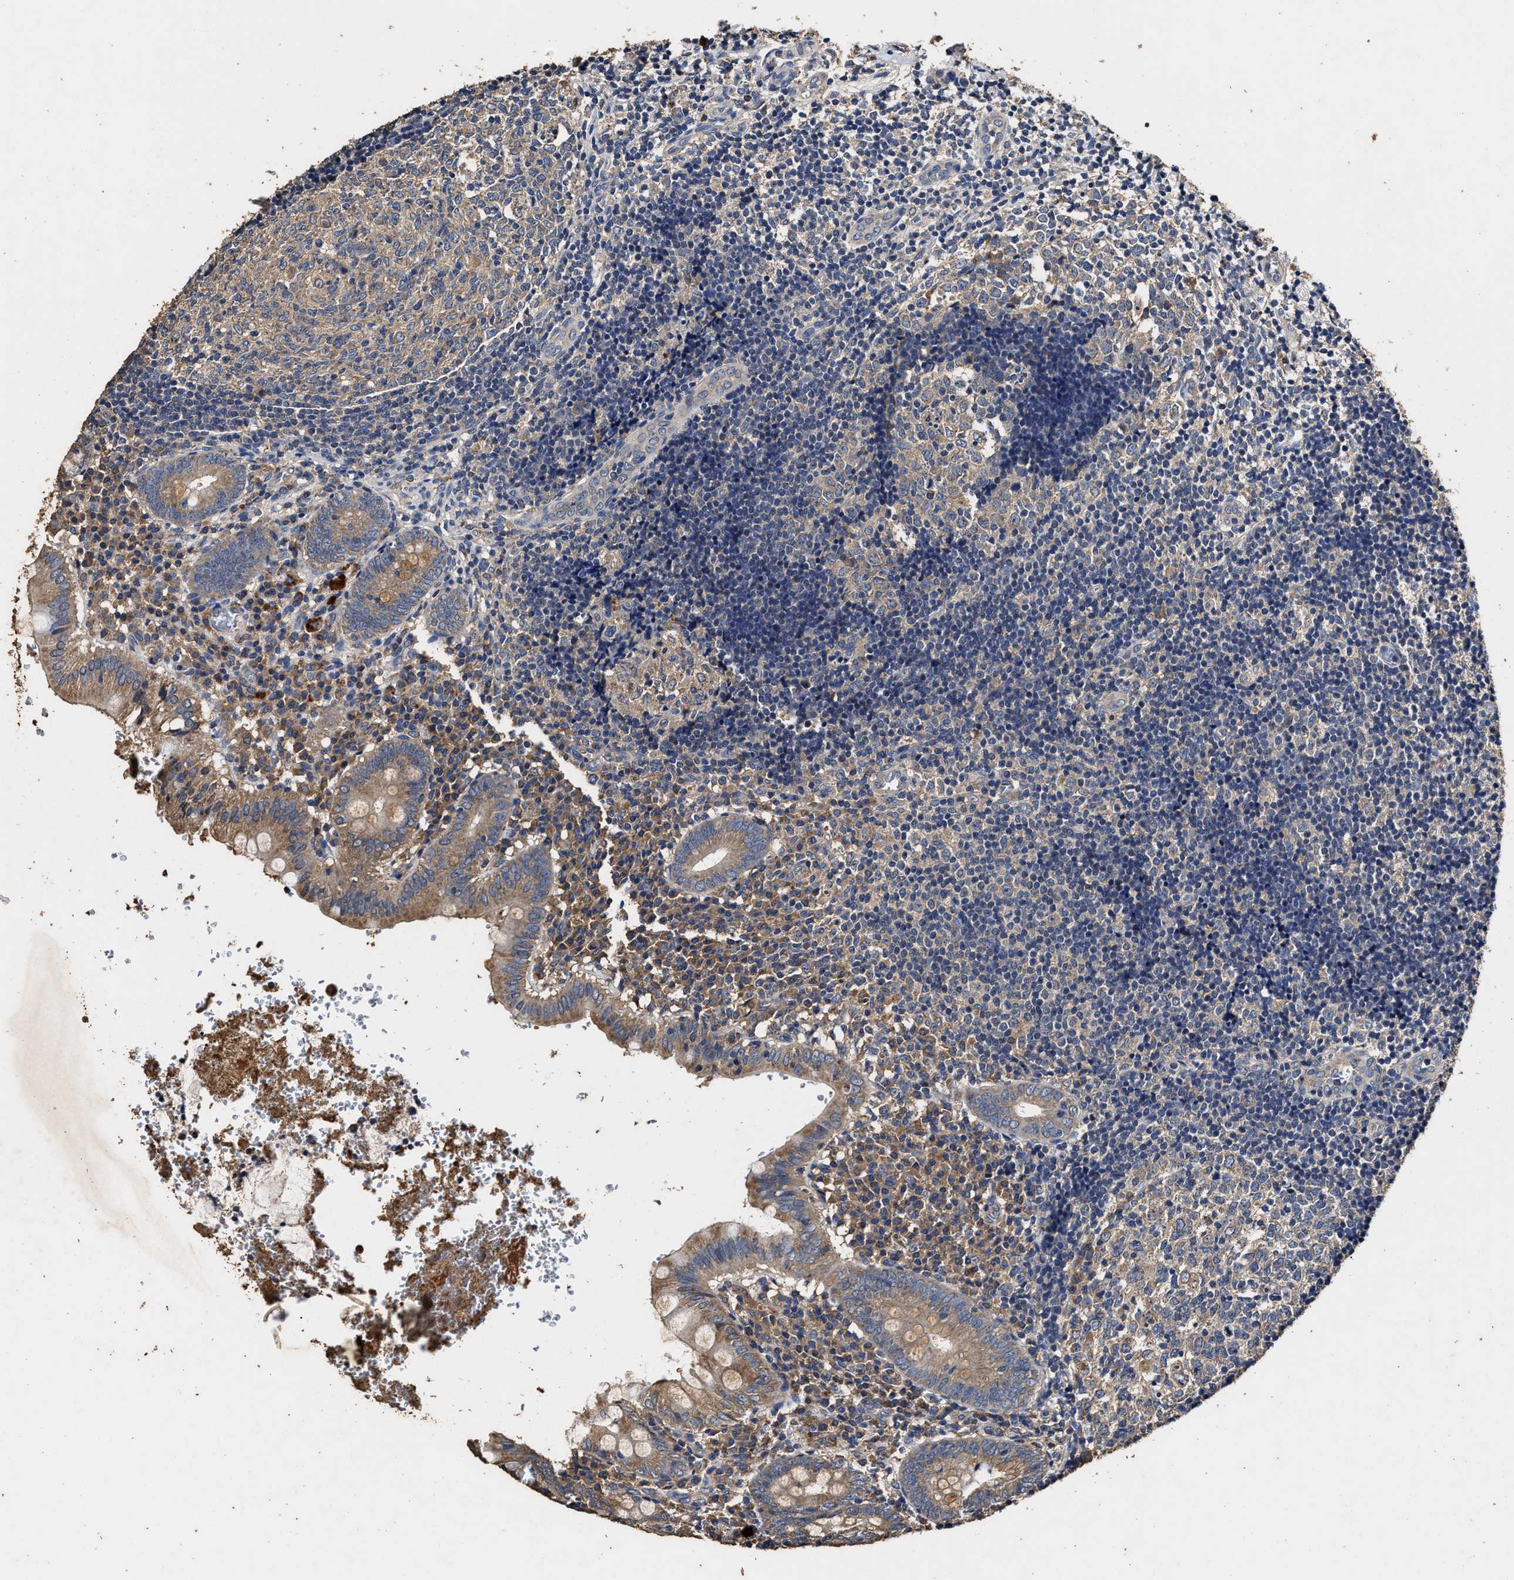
{"staining": {"intensity": "moderate", "quantity": ">75%", "location": "cytoplasmic/membranous"}, "tissue": "appendix", "cell_type": "Glandular cells", "image_type": "normal", "snomed": [{"axis": "morphology", "description": "Normal tissue, NOS"}, {"axis": "topography", "description": "Appendix"}], "caption": "Immunohistochemistry (IHC) of unremarkable human appendix reveals medium levels of moderate cytoplasmic/membranous staining in approximately >75% of glandular cells. Using DAB (brown) and hematoxylin (blue) stains, captured at high magnification using brightfield microscopy.", "gene": "PPM1K", "patient": {"sex": "male", "age": 8}}